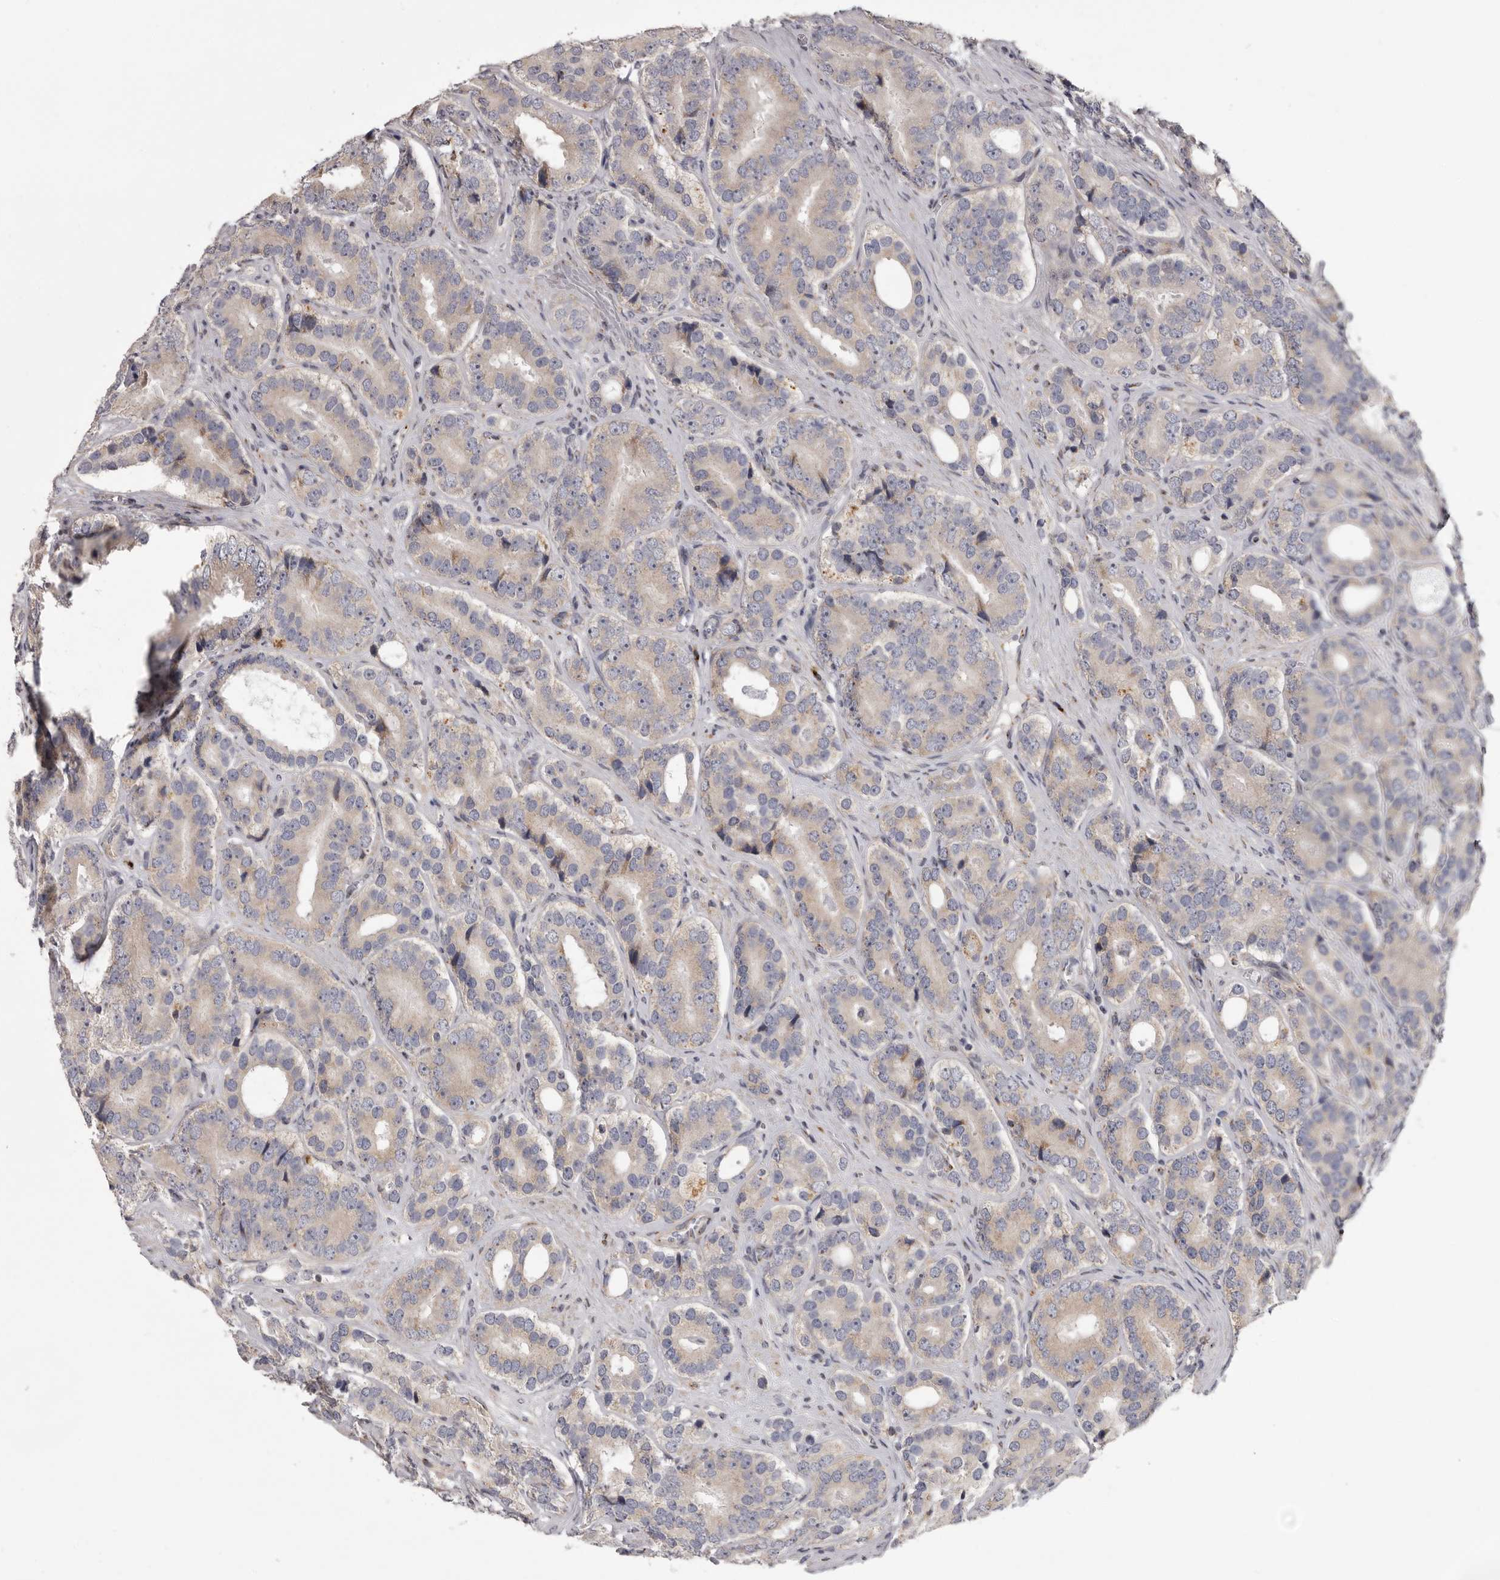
{"staining": {"intensity": "weak", "quantity": "25%-75%", "location": "cytoplasmic/membranous"}, "tissue": "prostate cancer", "cell_type": "Tumor cells", "image_type": "cancer", "snomed": [{"axis": "morphology", "description": "Adenocarcinoma, High grade"}, {"axis": "topography", "description": "Prostate"}], "caption": "This histopathology image exhibits prostate adenocarcinoma (high-grade) stained with immunohistochemistry (IHC) to label a protein in brown. The cytoplasmic/membranous of tumor cells show weak positivity for the protein. Nuclei are counter-stained blue.", "gene": "WDR47", "patient": {"sex": "male", "age": 56}}